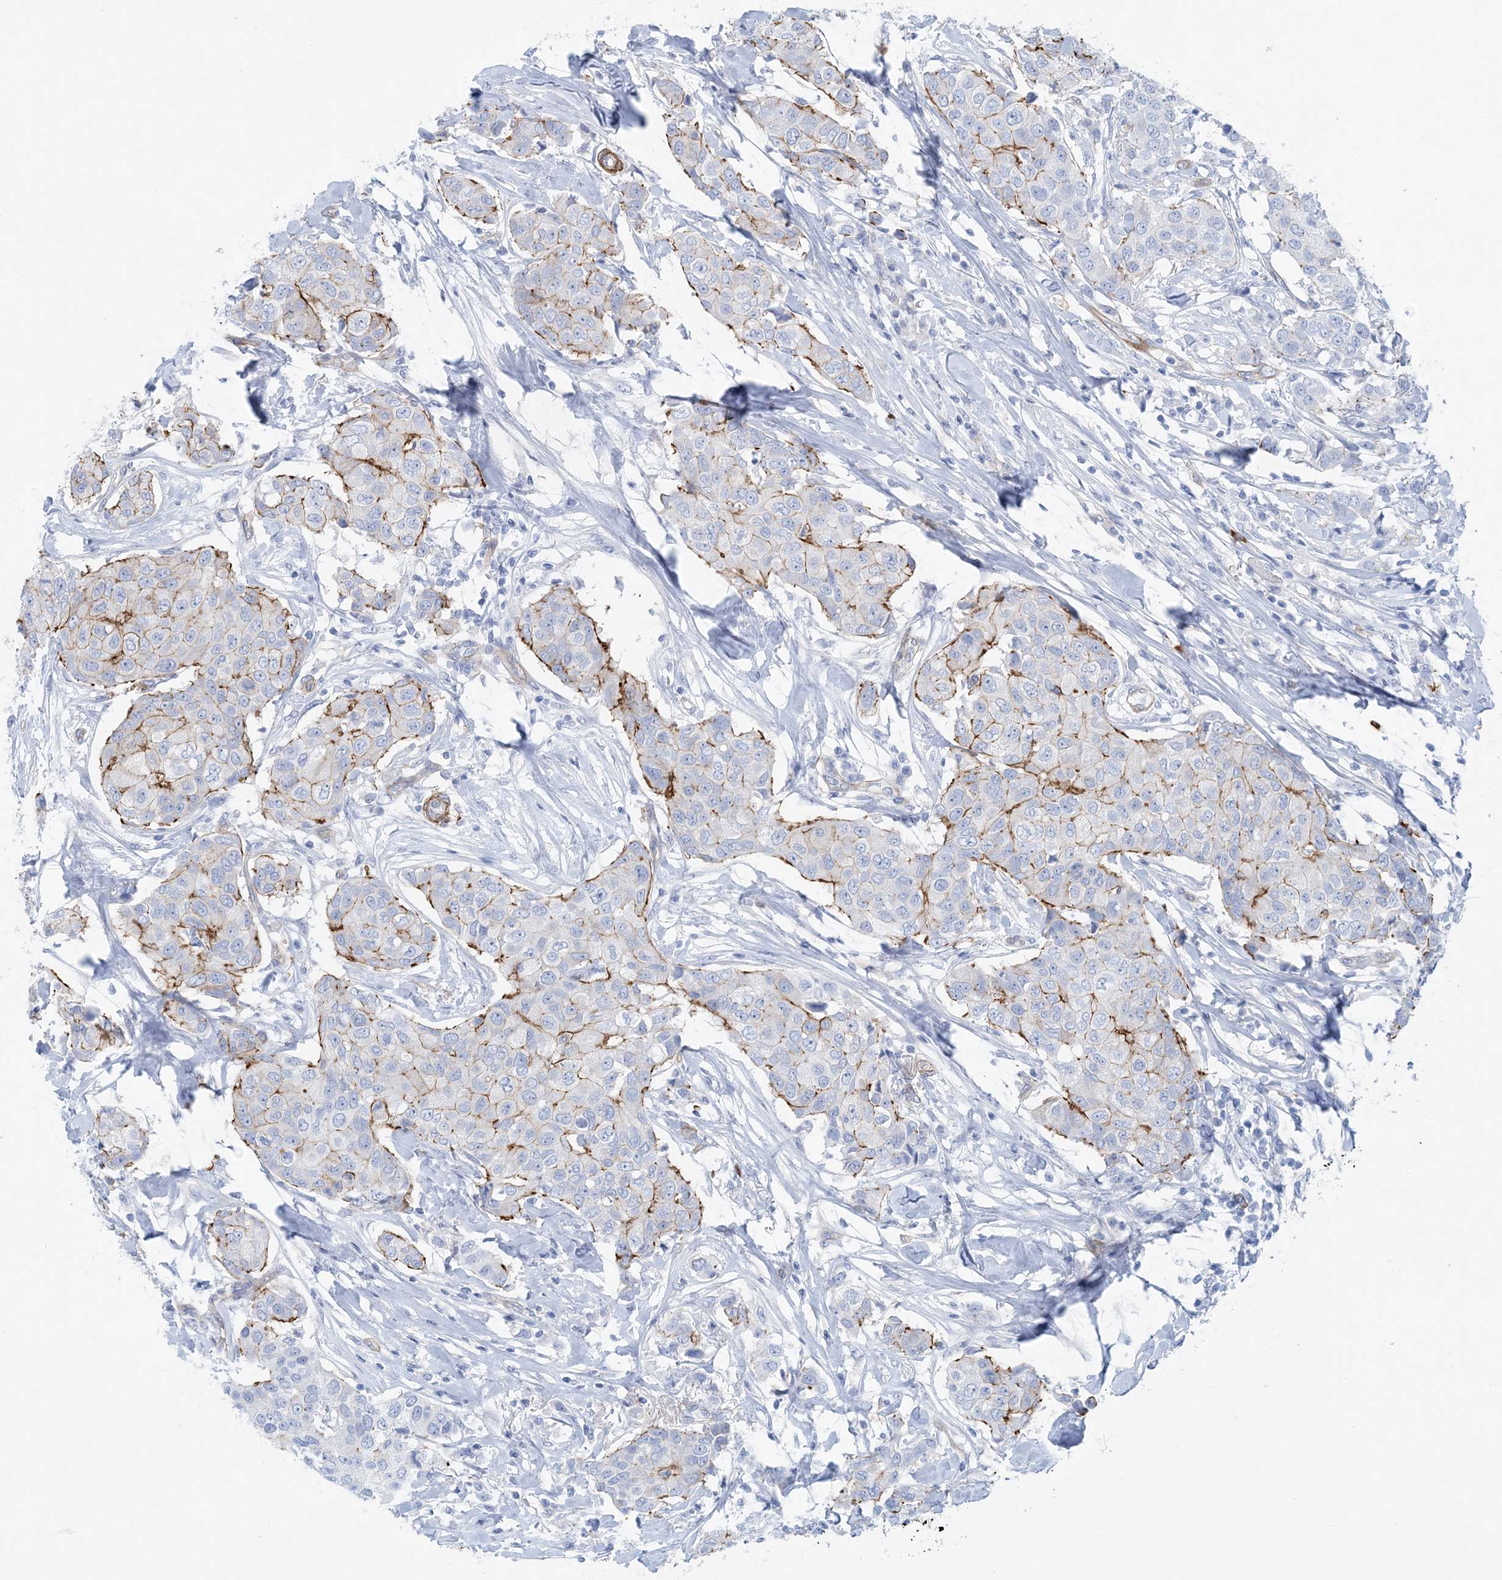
{"staining": {"intensity": "moderate", "quantity": "<25%", "location": "cytoplasmic/membranous"}, "tissue": "breast cancer", "cell_type": "Tumor cells", "image_type": "cancer", "snomed": [{"axis": "morphology", "description": "Duct carcinoma"}, {"axis": "topography", "description": "Breast"}], "caption": "Protein expression analysis of invasive ductal carcinoma (breast) demonstrates moderate cytoplasmic/membranous staining in about <25% of tumor cells. (DAB IHC with brightfield microscopy, high magnification).", "gene": "SHANK1", "patient": {"sex": "female", "age": 80}}